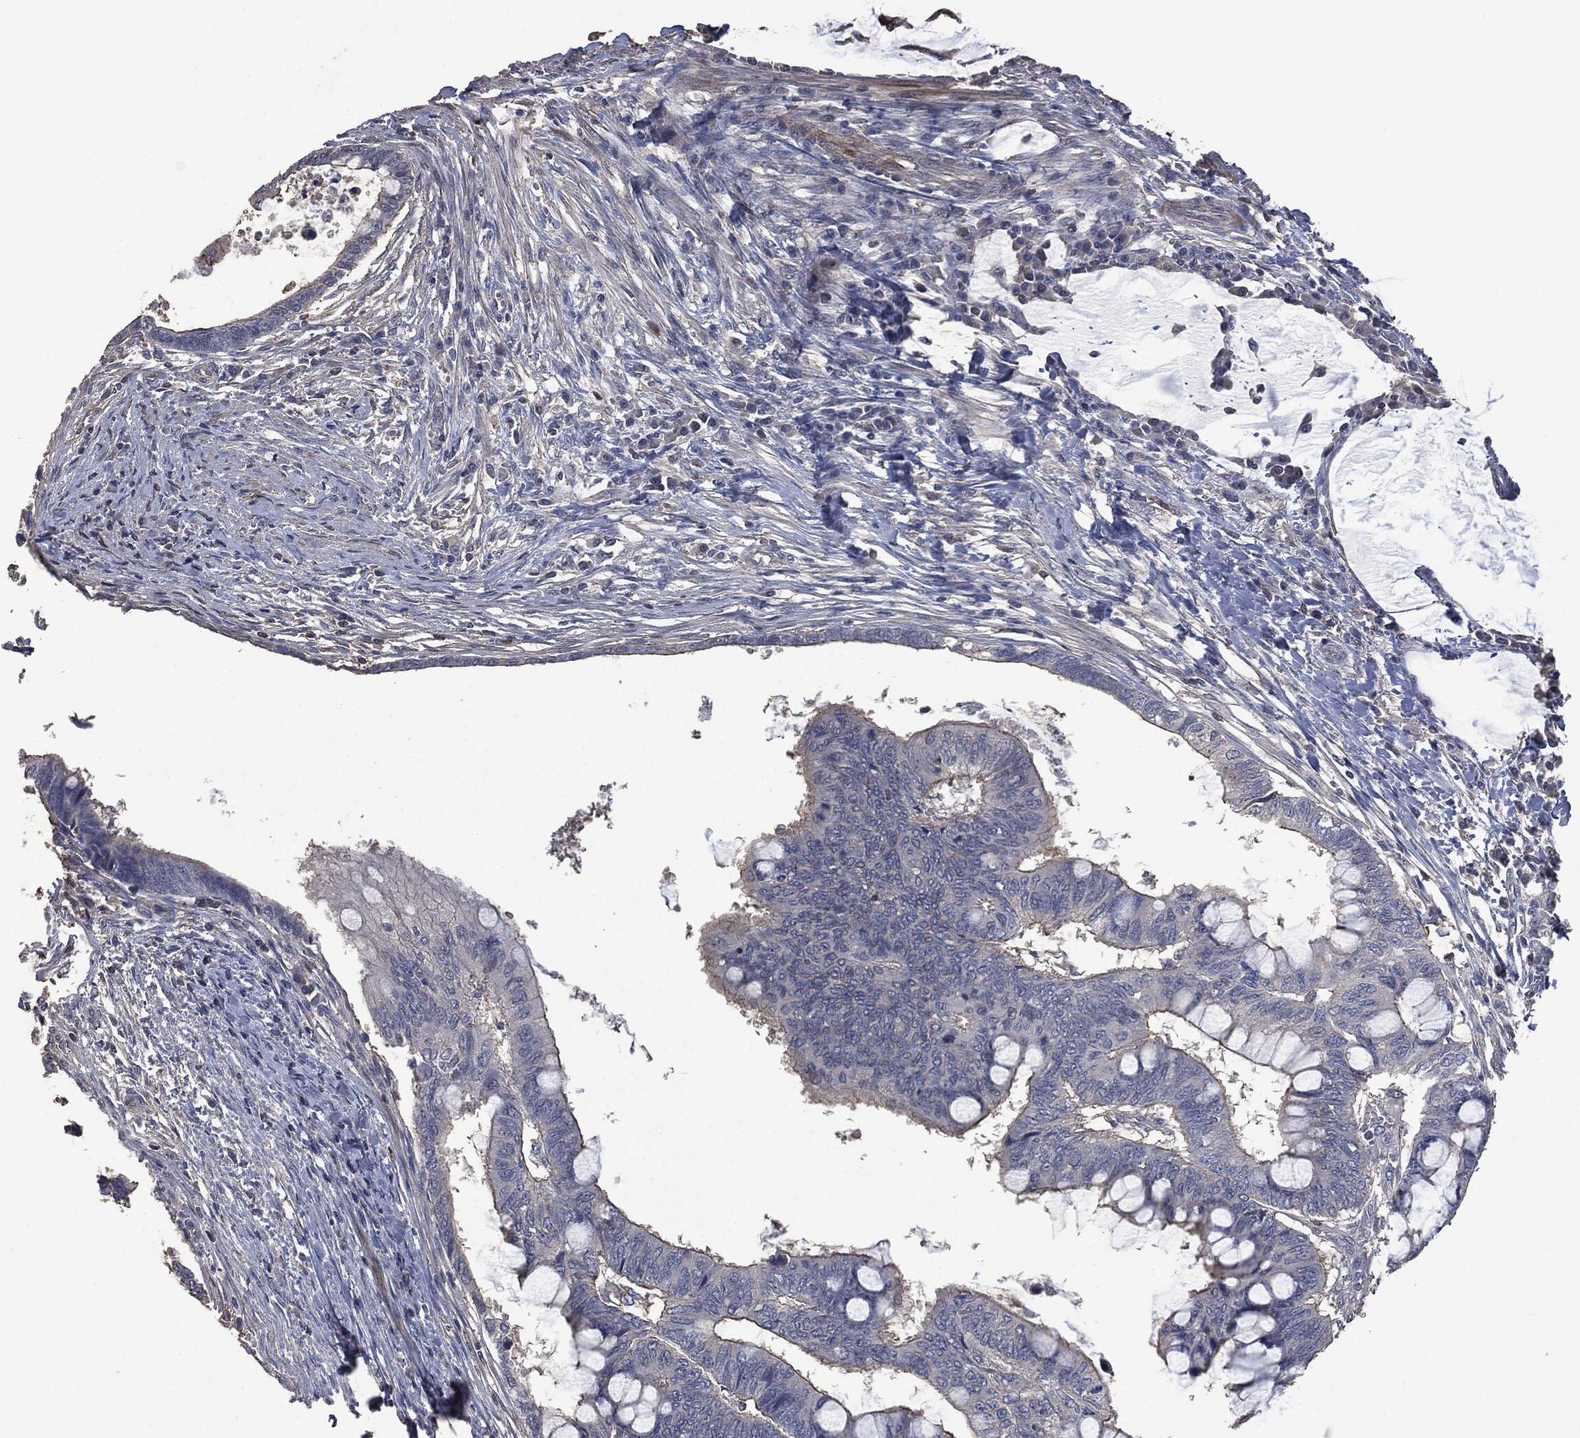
{"staining": {"intensity": "negative", "quantity": "none", "location": "none"}, "tissue": "colorectal cancer", "cell_type": "Tumor cells", "image_type": "cancer", "snomed": [{"axis": "morphology", "description": "Normal tissue, NOS"}, {"axis": "morphology", "description": "Adenocarcinoma, NOS"}, {"axis": "topography", "description": "Rectum"}, {"axis": "topography", "description": "Peripheral nerve tissue"}], "caption": "This image is of colorectal cancer stained with IHC to label a protein in brown with the nuclei are counter-stained blue. There is no positivity in tumor cells.", "gene": "MSLN", "patient": {"sex": "male", "age": 92}}